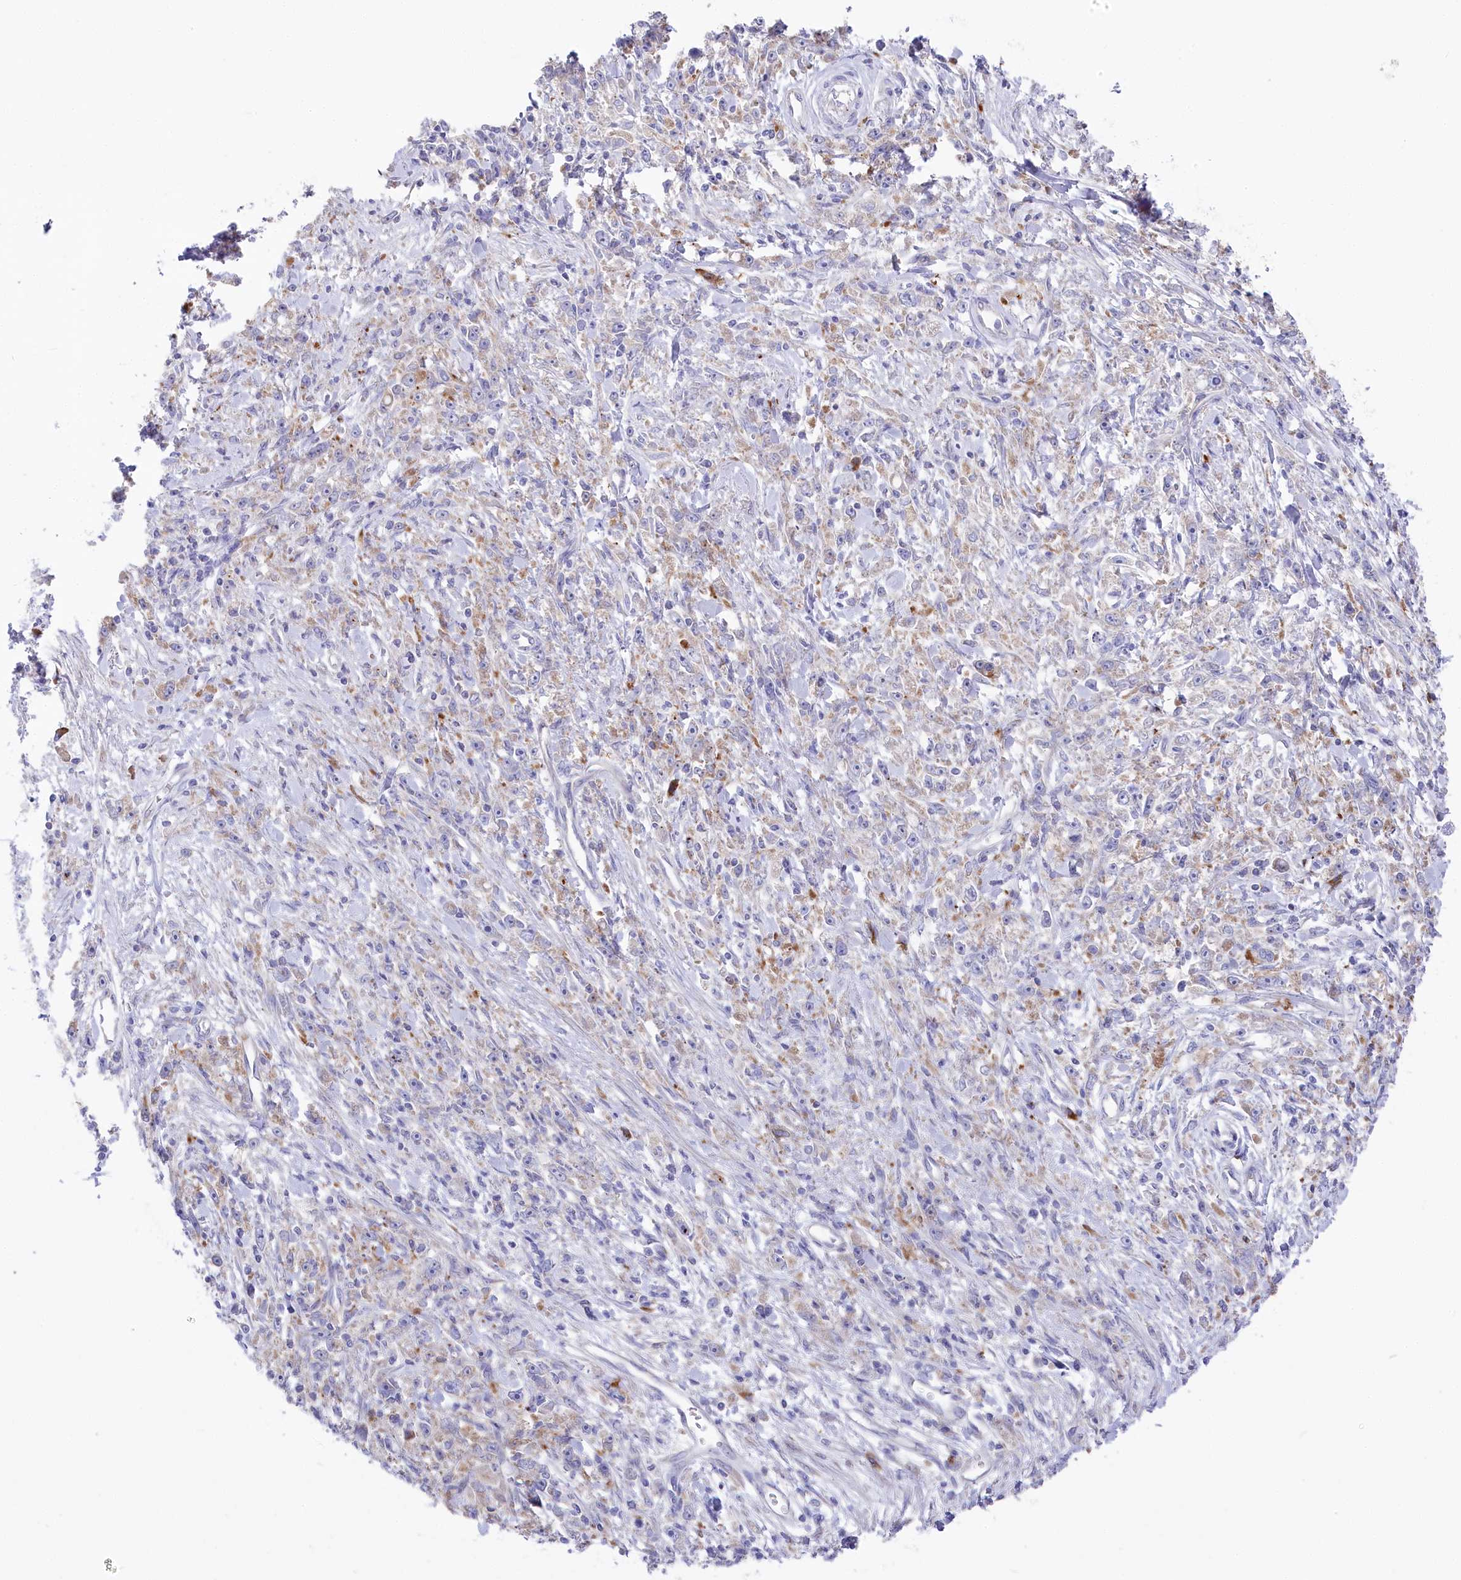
{"staining": {"intensity": "negative", "quantity": "none", "location": "none"}, "tissue": "stomach cancer", "cell_type": "Tumor cells", "image_type": "cancer", "snomed": [{"axis": "morphology", "description": "Adenocarcinoma, NOS"}, {"axis": "topography", "description": "Stomach"}], "caption": "Immunohistochemistry (IHC) histopathology image of stomach adenocarcinoma stained for a protein (brown), which displays no positivity in tumor cells.", "gene": "POGLUT1", "patient": {"sex": "female", "age": 59}}